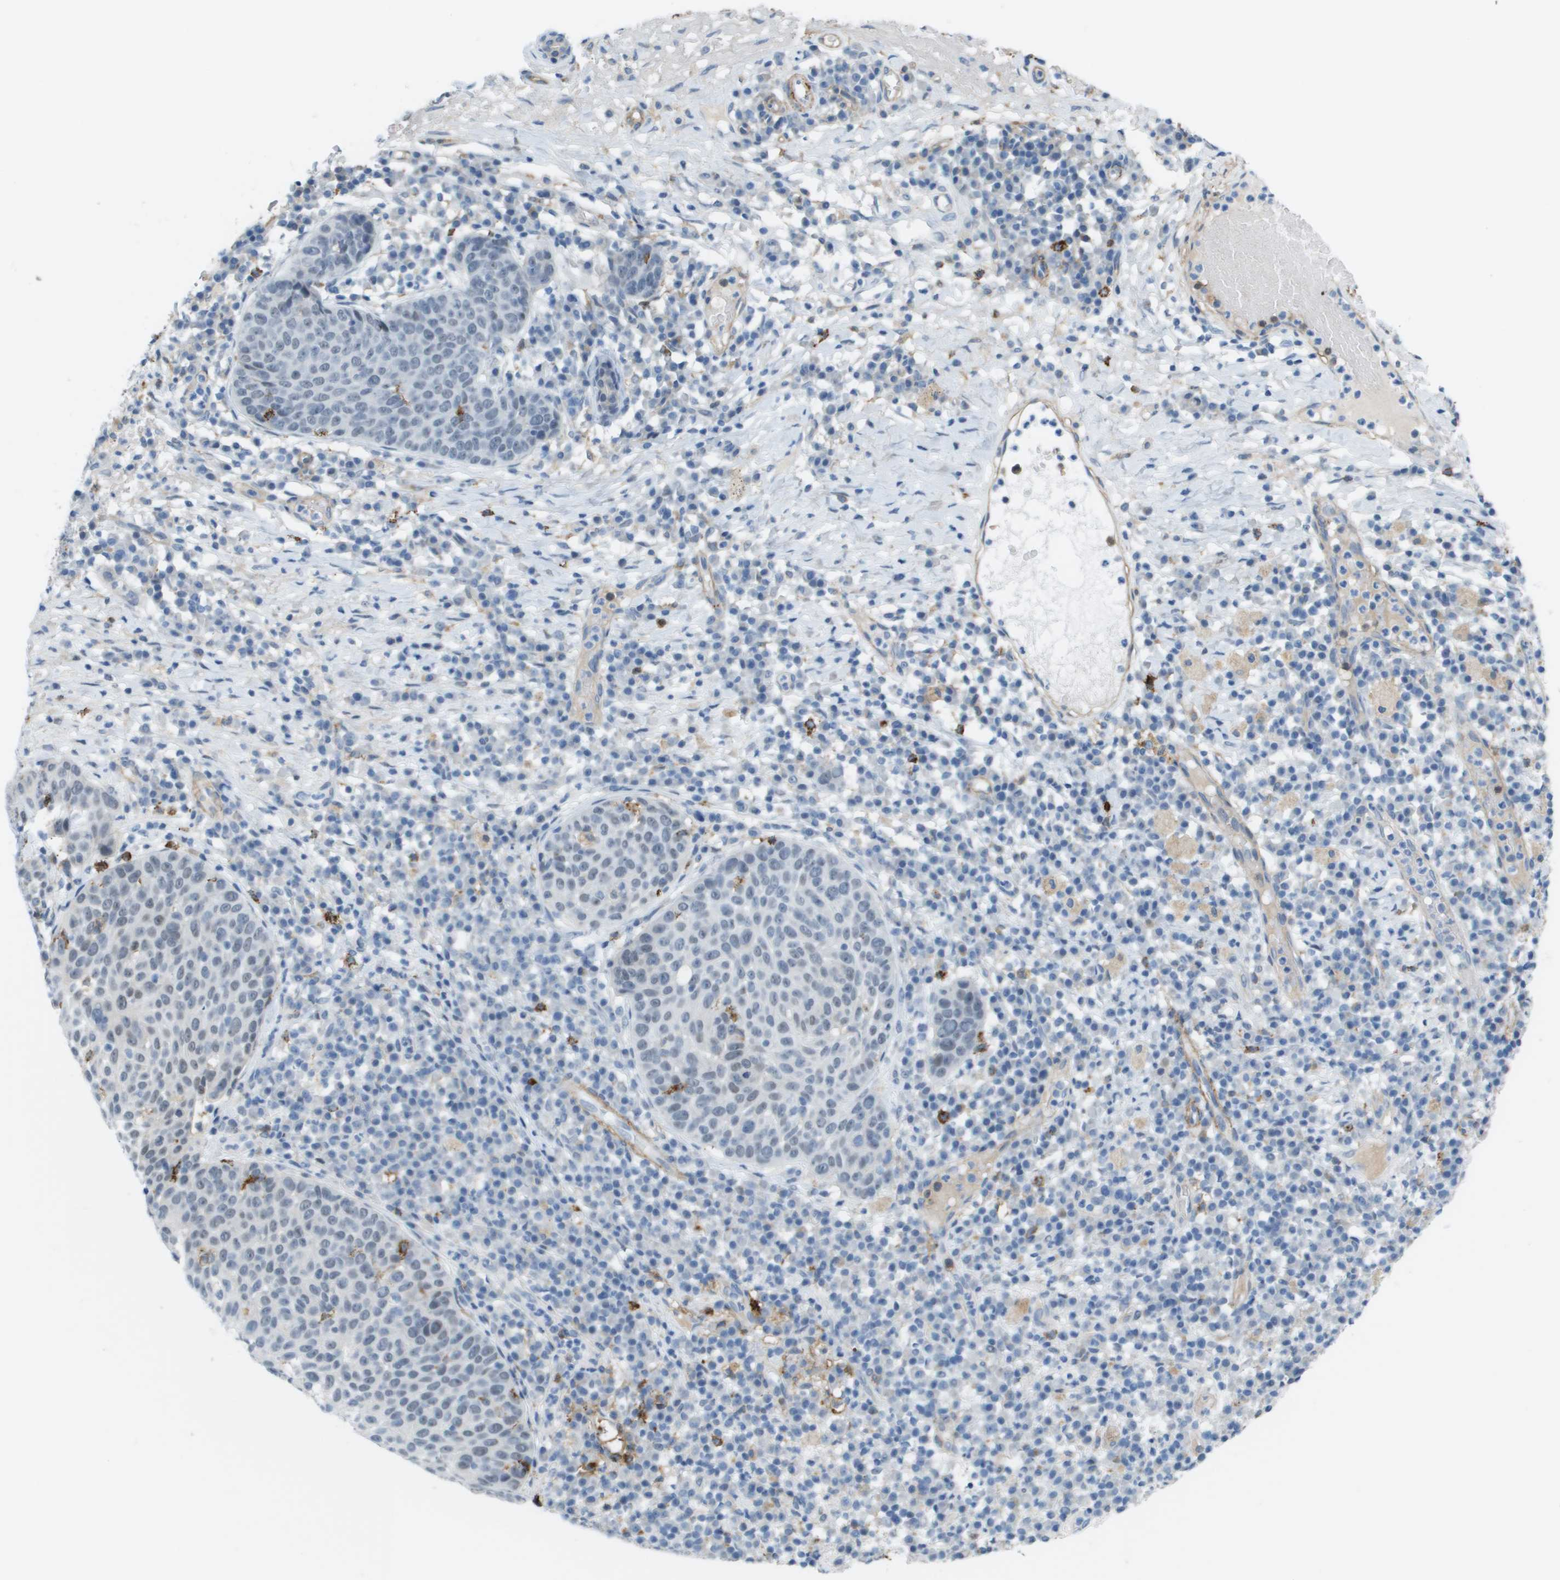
{"staining": {"intensity": "negative", "quantity": "none", "location": "none"}, "tissue": "skin cancer", "cell_type": "Tumor cells", "image_type": "cancer", "snomed": [{"axis": "morphology", "description": "Squamous cell carcinoma in situ, NOS"}, {"axis": "morphology", "description": "Squamous cell carcinoma, NOS"}, {"axis": "topography", "description": "Skin"}], "caption": "Immunohistochemistry (IHC) photomicrograph of neoplastic tissue: squamous cell carcinoma in situ (skin) stained with DAB displays no significant protein staining in tumor cells. (DAB IHC, high magnification).", "gene": "ZBTB43", "patient": {"sex": "male", "age": 93}}